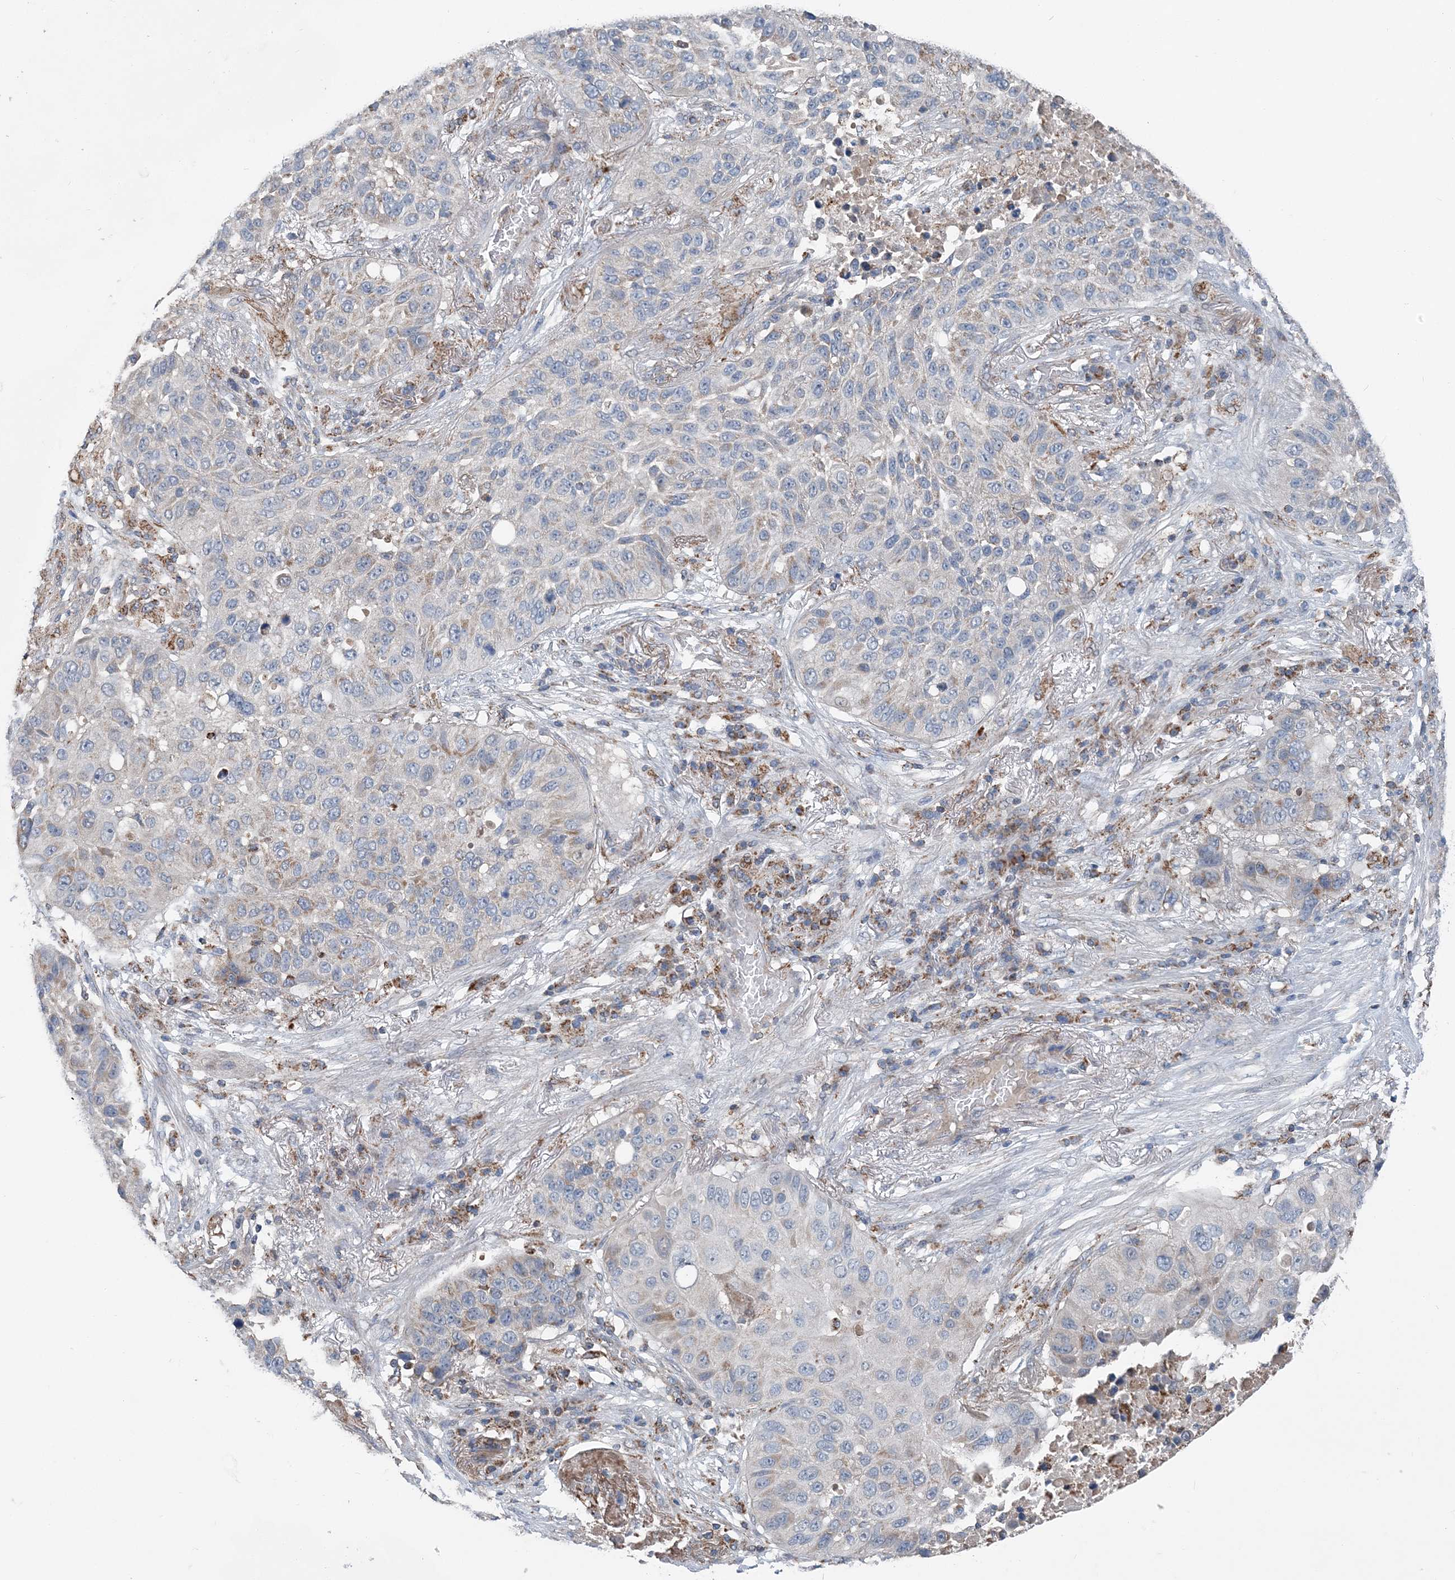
{"staining": {"intensity": "weak", "quantity": "<25%", "location": "cytoplasmic/membranous"}, "tissue": "lung cancer", "cell_type": "Tumor cells", "image_type": "cancer", "snomed": [{"axis": "morphology", "description": "Squamous cell carcinoma, NOS"}, {"axis": "topography", "description": "Lung"}], "caption": "This is an immunohistochemistry photomicrograph of human squamous cell carcinoma (lung). There is no positivity in tumor cells.", "gene": "SPRY2", "patient": {"sex": "male", "age": 57}}